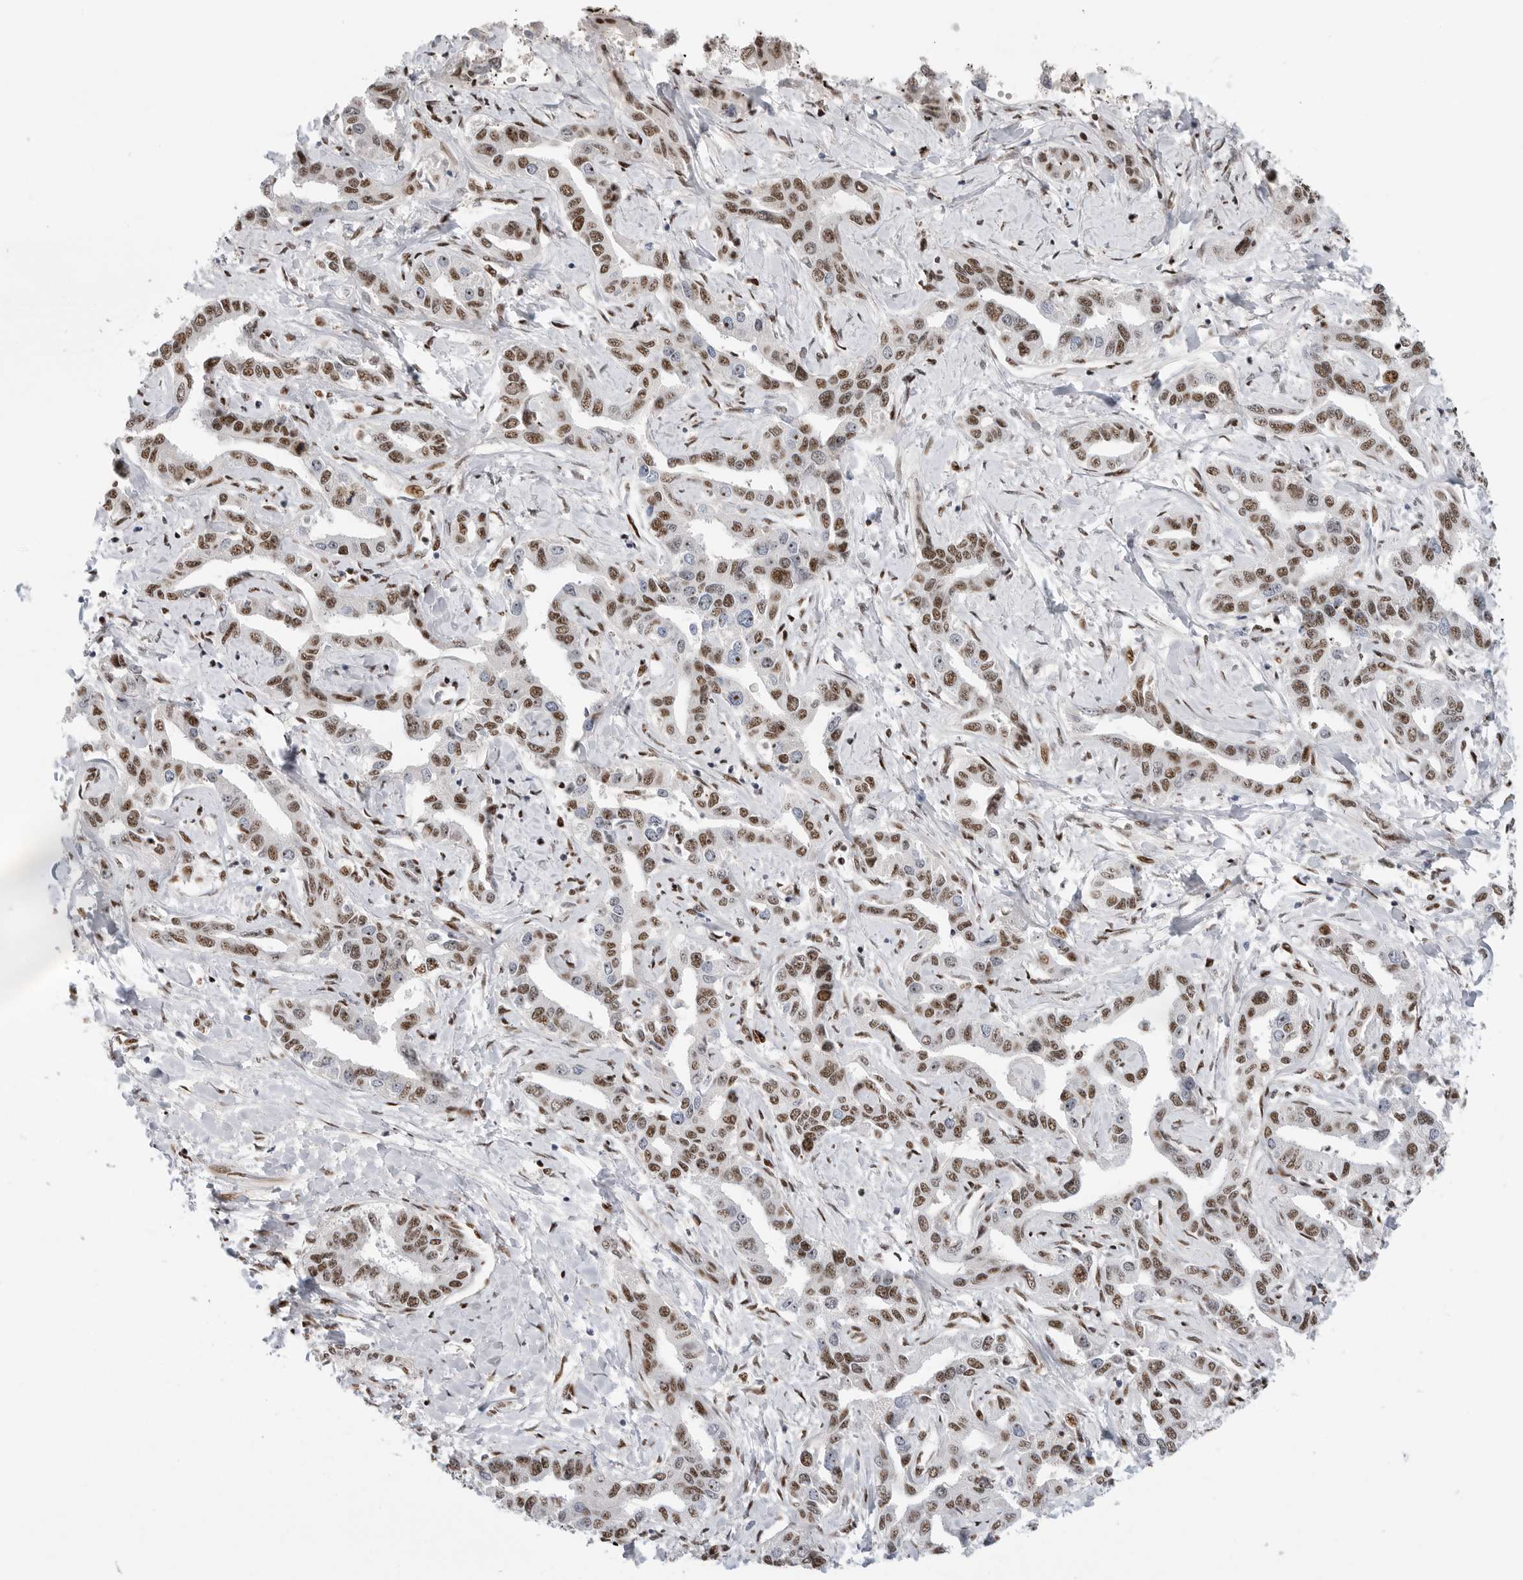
{"staining": {"intensity": "strong", "quantity": ">75%", "location": "nuclear"}, "tissue": "liver cancer", "cell_type": "Tumor cells", "image_type": "cancer", "snomed": [{"axis": "morphology", "description": "Cholangiocarcinoma"}, {"axis": "topography", "description": "Liver"}], "caption": "Immunohistochemical staining of human cholangiocarcinoma (liver) exhibits high levels of strong nuclear protein staining in approximately >75% of tumor cells.", "gene": "GPATCH2", "patient": {"sex": "male", "age": 59}}